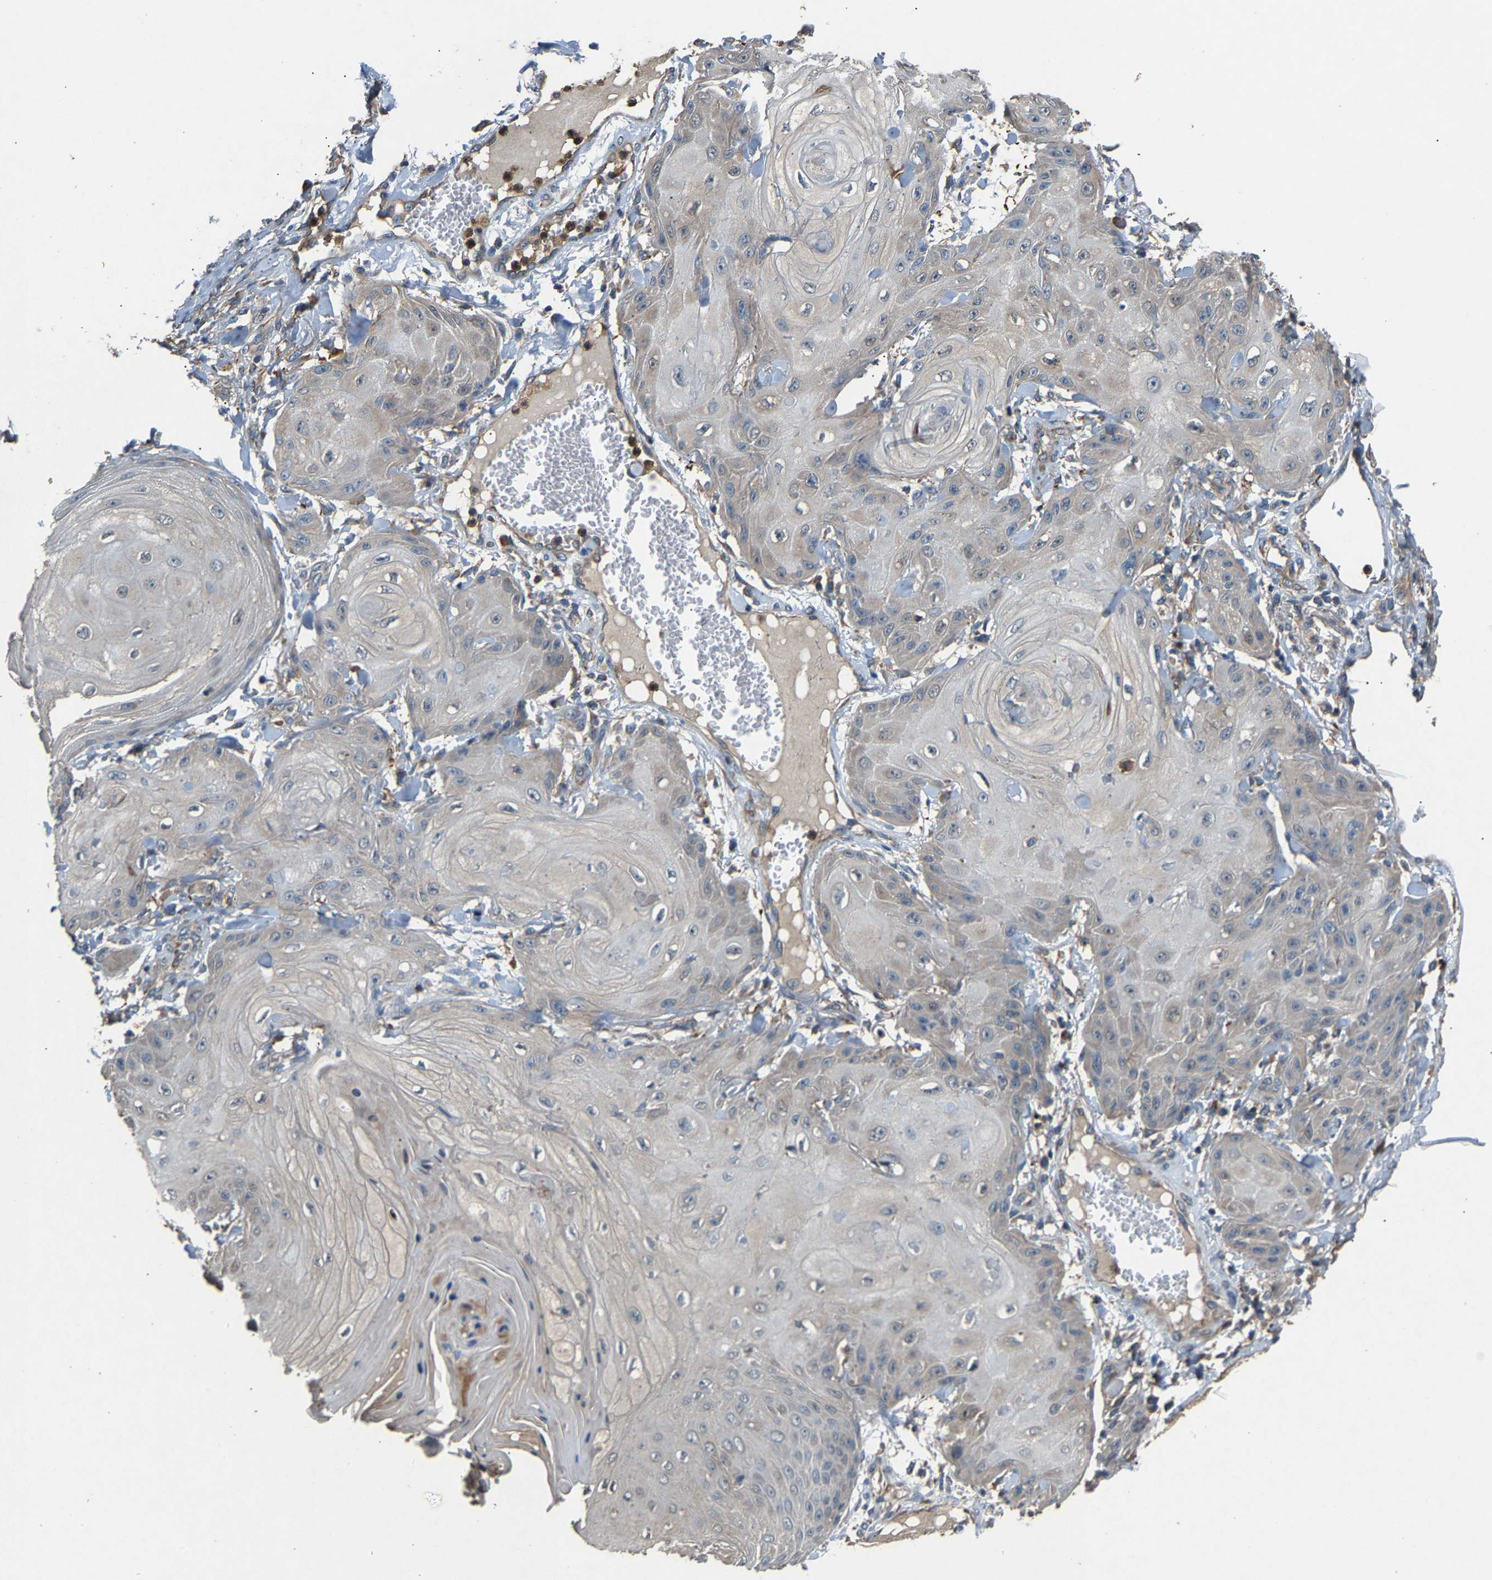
{"staining": {"intensity": "negative", "quantity": "none", "location": "none"}, "tissue": "skin cancer", "cell_type": "Tumor cells", "image_type": "cancer", "snomed": [{"axis": "morphology", "description": "Squamous cell carcinoma, NOS"}, {"axis": "topography", "description": "Skin"}], "caption": "A histopathology image of skin cancer (squamous cell carcinoma) stained for a protein demonstrates no brown staining in tumor cells.", "gene": "PPID", "patient": {"sex": "male", "age": 74}}